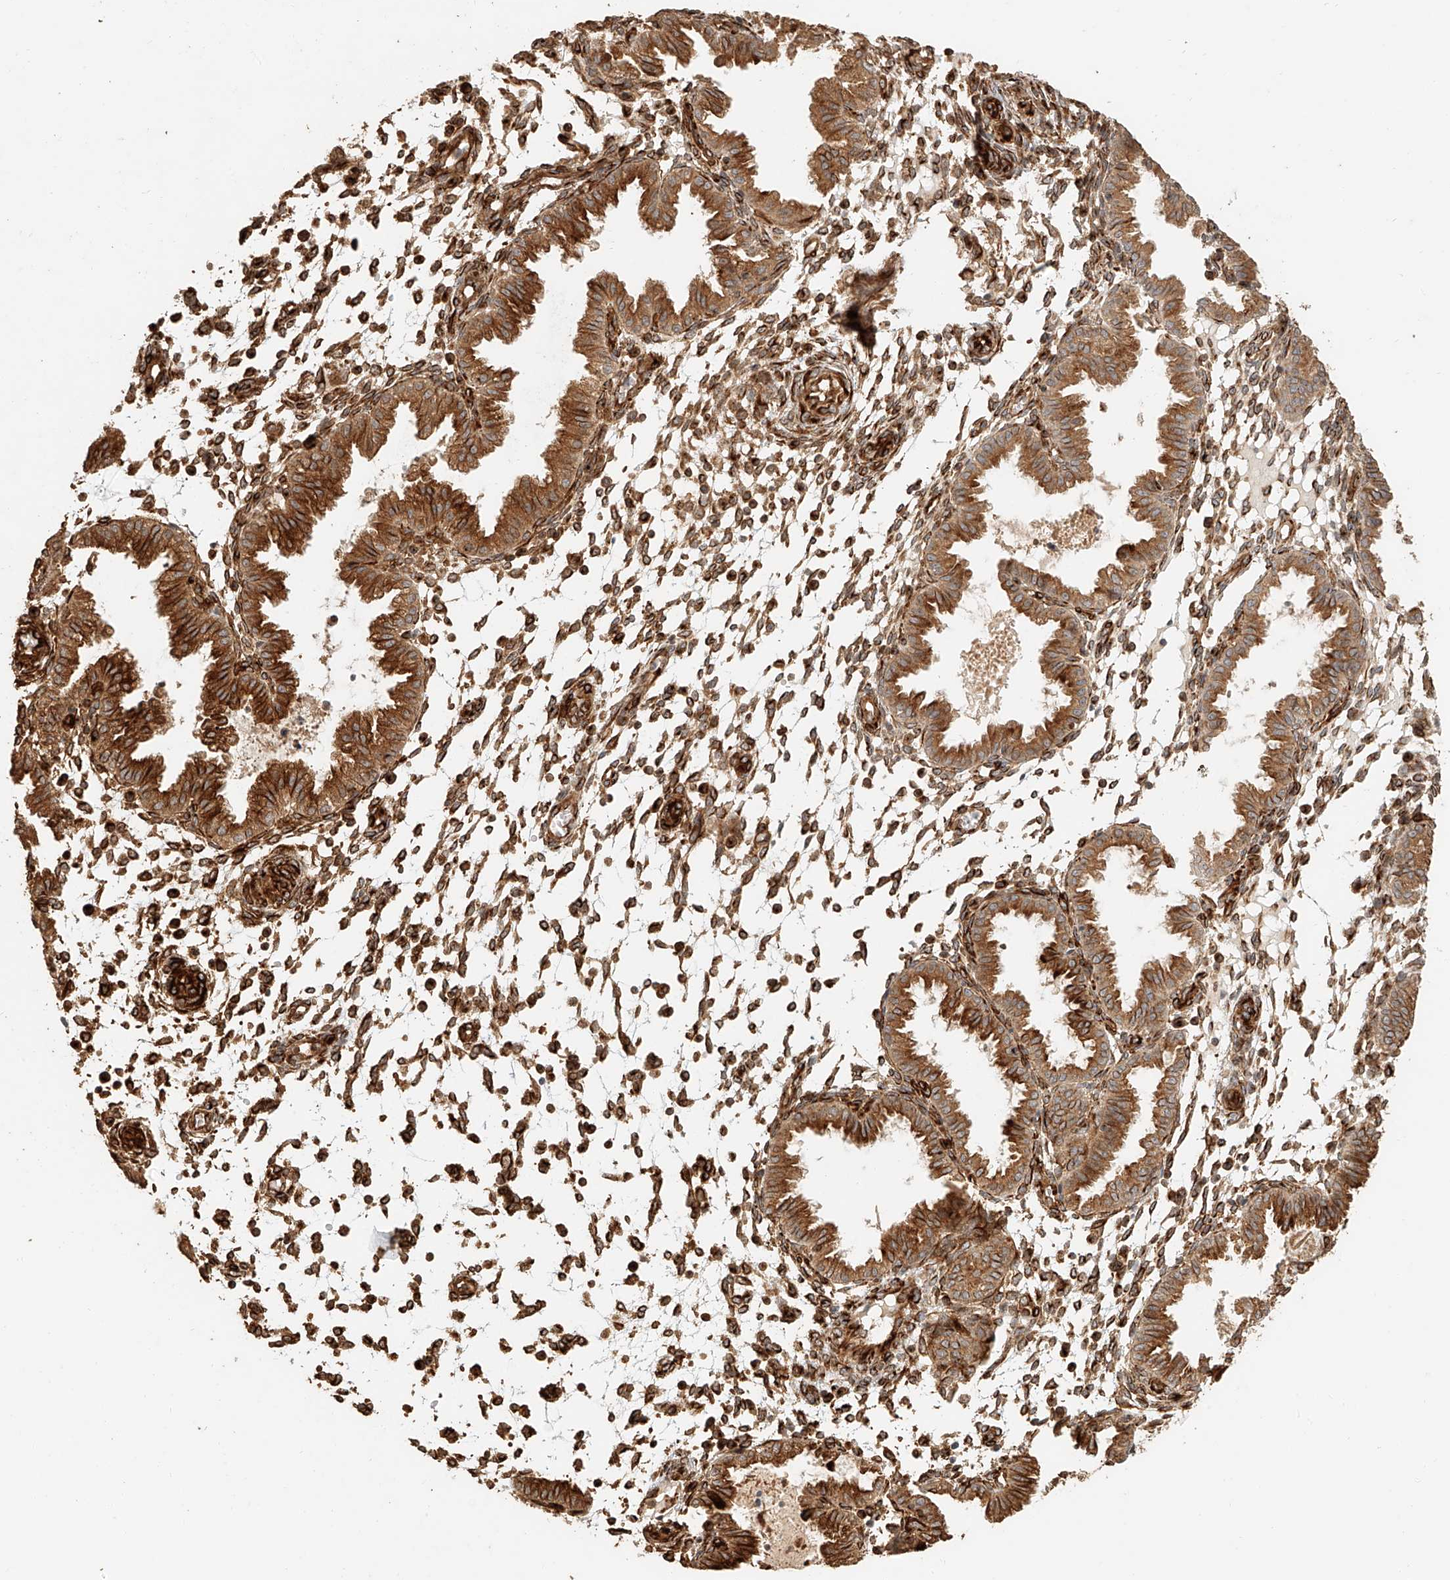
{"staining": {"intensity": "strong", "quantity": "25%-75%", "location": "cytoplasmic/membranous"}, "tissue": "endometrium", "cell_type": "Cells in endometrial stroma", "image_type": "normal", "snomed": [{"axis": "morphology", "description": "Normal tissue, NOS"}, {"axis": "topography", "description": "Endometrium"}], "caption": "A high amount of strong cytoplasmic/membranous expression is identified in approximately 25%-75% of cells in endometrial stroma in normal endometrium.", "gene": "NAP1L1", "patient": {"sex": "female", "age": 33}}